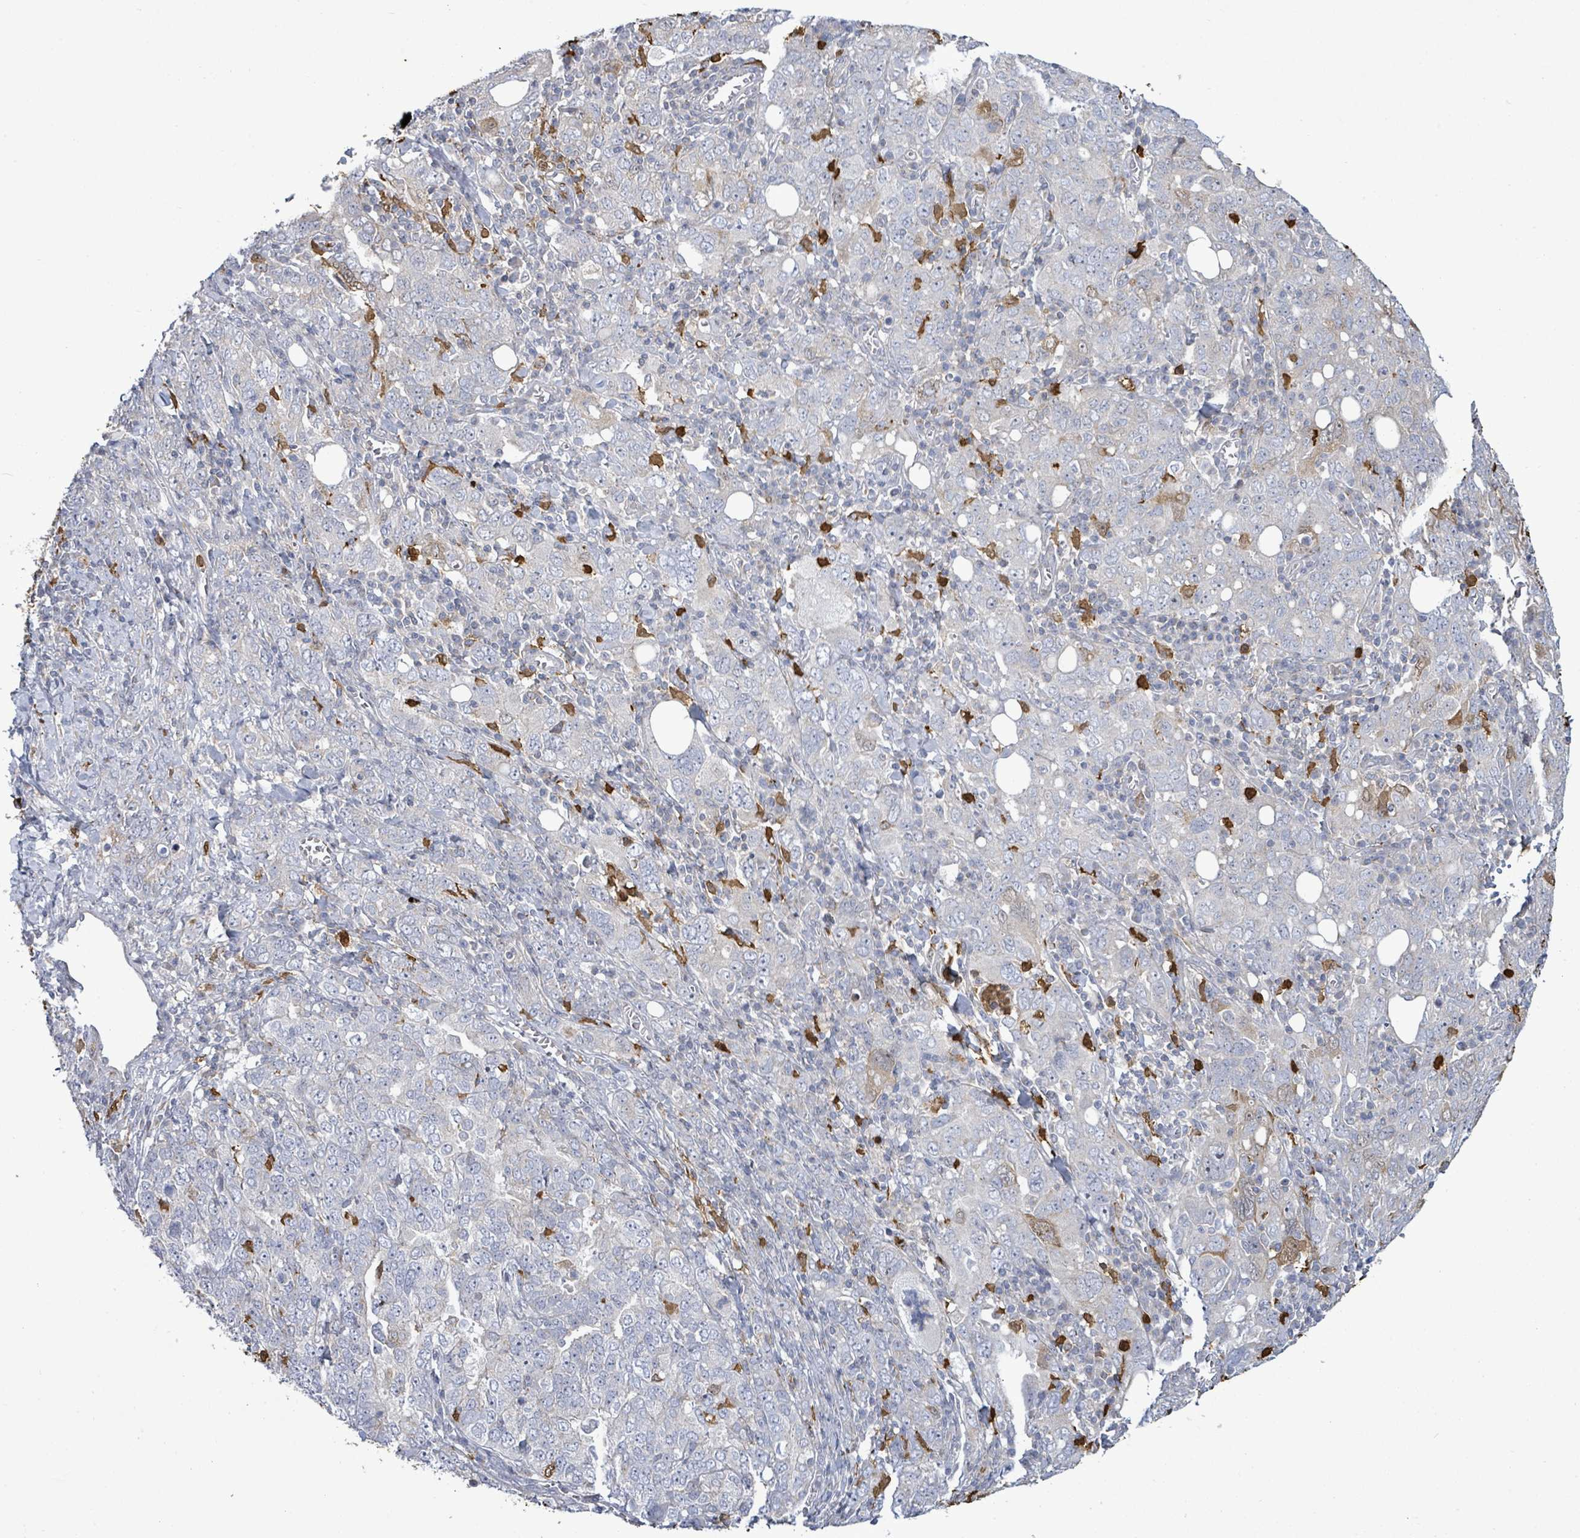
{"staining": {"intensity": "negative", "quantity": "none", "location": "none"}, "tissue": "ovarian cancer", "cell_type": "Tumor cells", "image_type": "cancer", "snomed": [{"axis": "morphology", "description": "Carcinoma, endometroid"}, {"axis": "topography", "description": "Ovary"}], "caption": "A histopathology image of human ovarian cancer is negative for staining in tumor cells.", "gene": "FAM210A", "patient": {"sex": "female", "age": 62}}